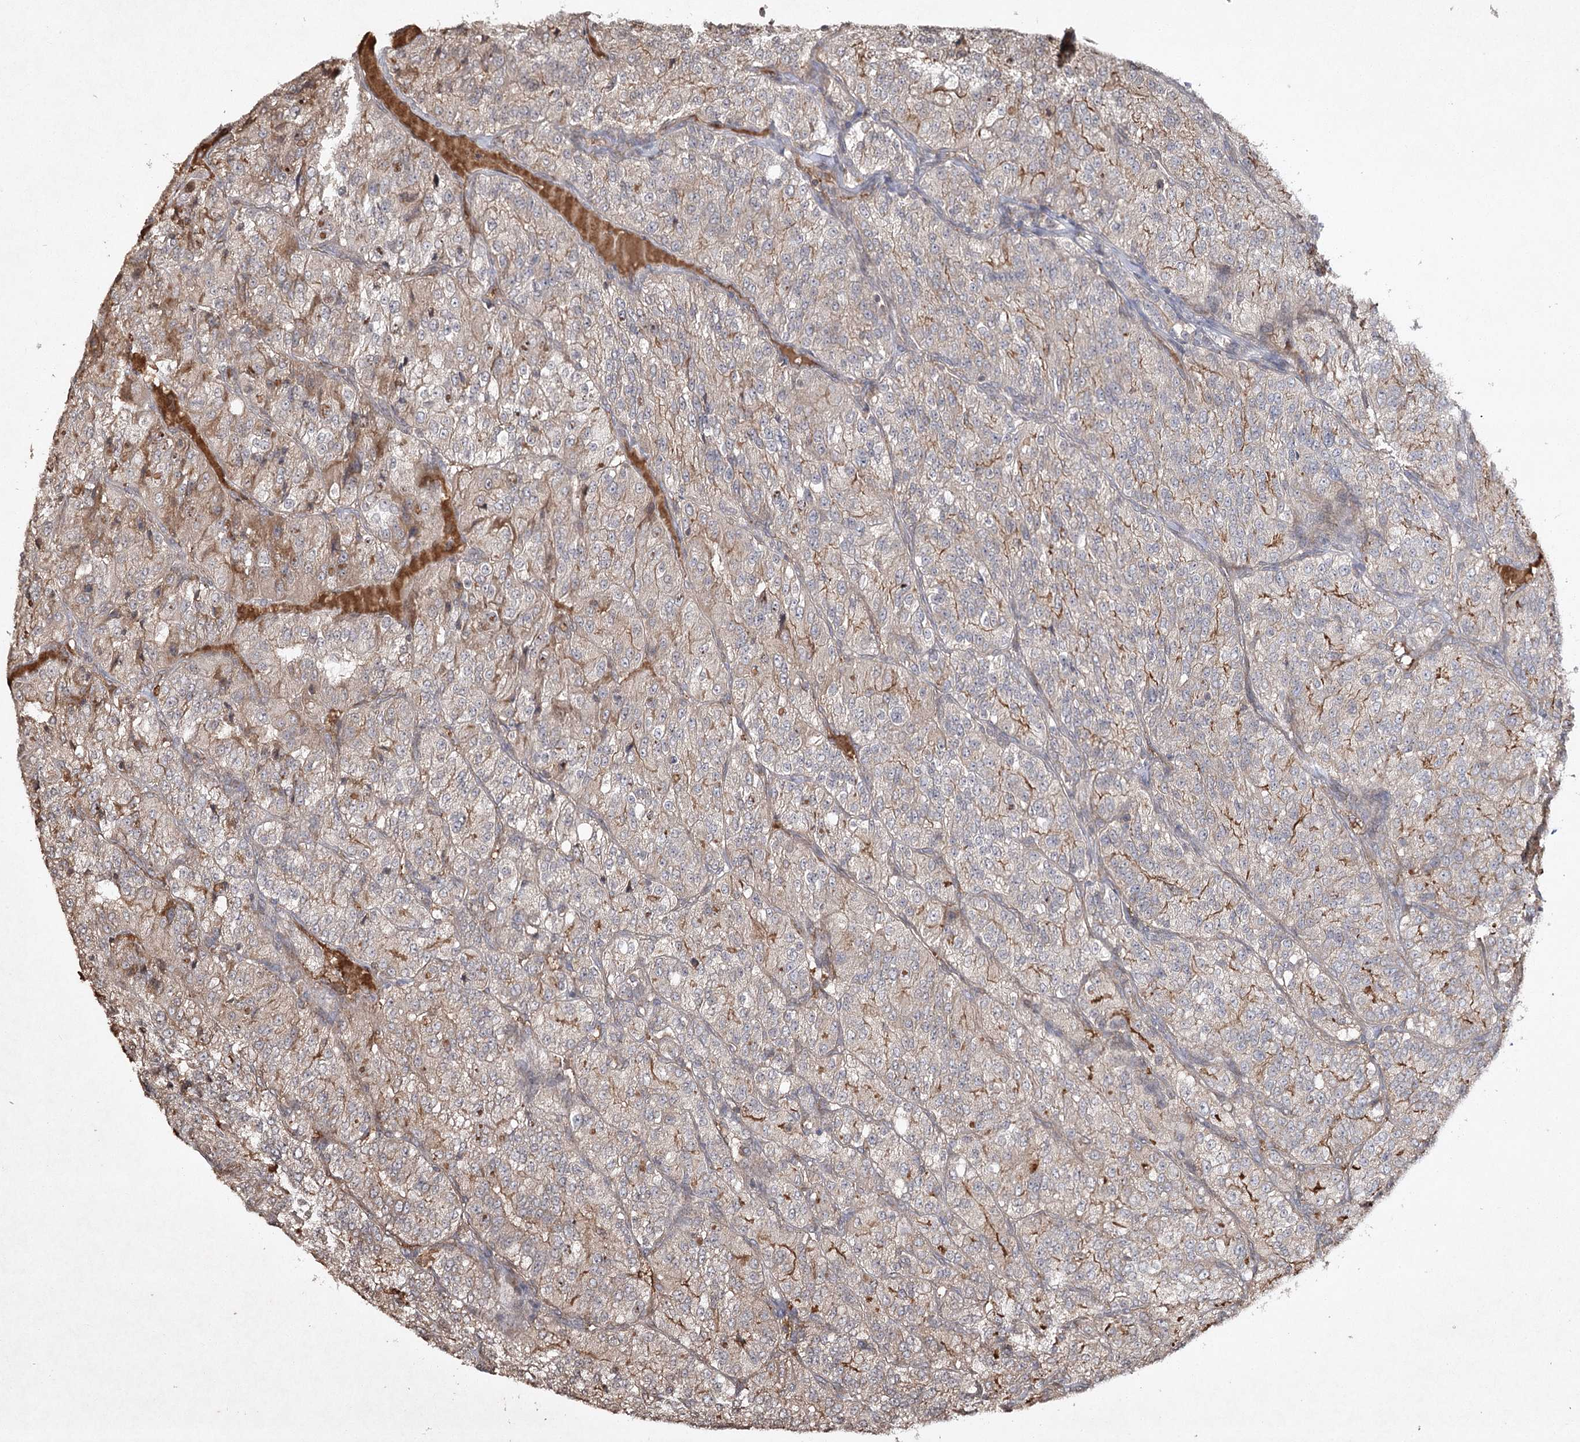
{"staining": {"intensity": "weak", "quantity": "<25%", "location": "cytoplasmic/membranous"}, "tissue": "renal cancer", "cell_type": "Tumor cells", "image_type": "cancer", "snomed": [{"axis": "morphology", "description": "Adenocarcinoma, NOS"}, {"axis": "topography", "description": "Kidney"}], "caption": "Immunohistochemical staining of human renal cancer (adenocarcinoma) displays no significant staining in tumor cells.", "gene": "CYP2B6", "patient": {"sex": "female", "age": 63}}